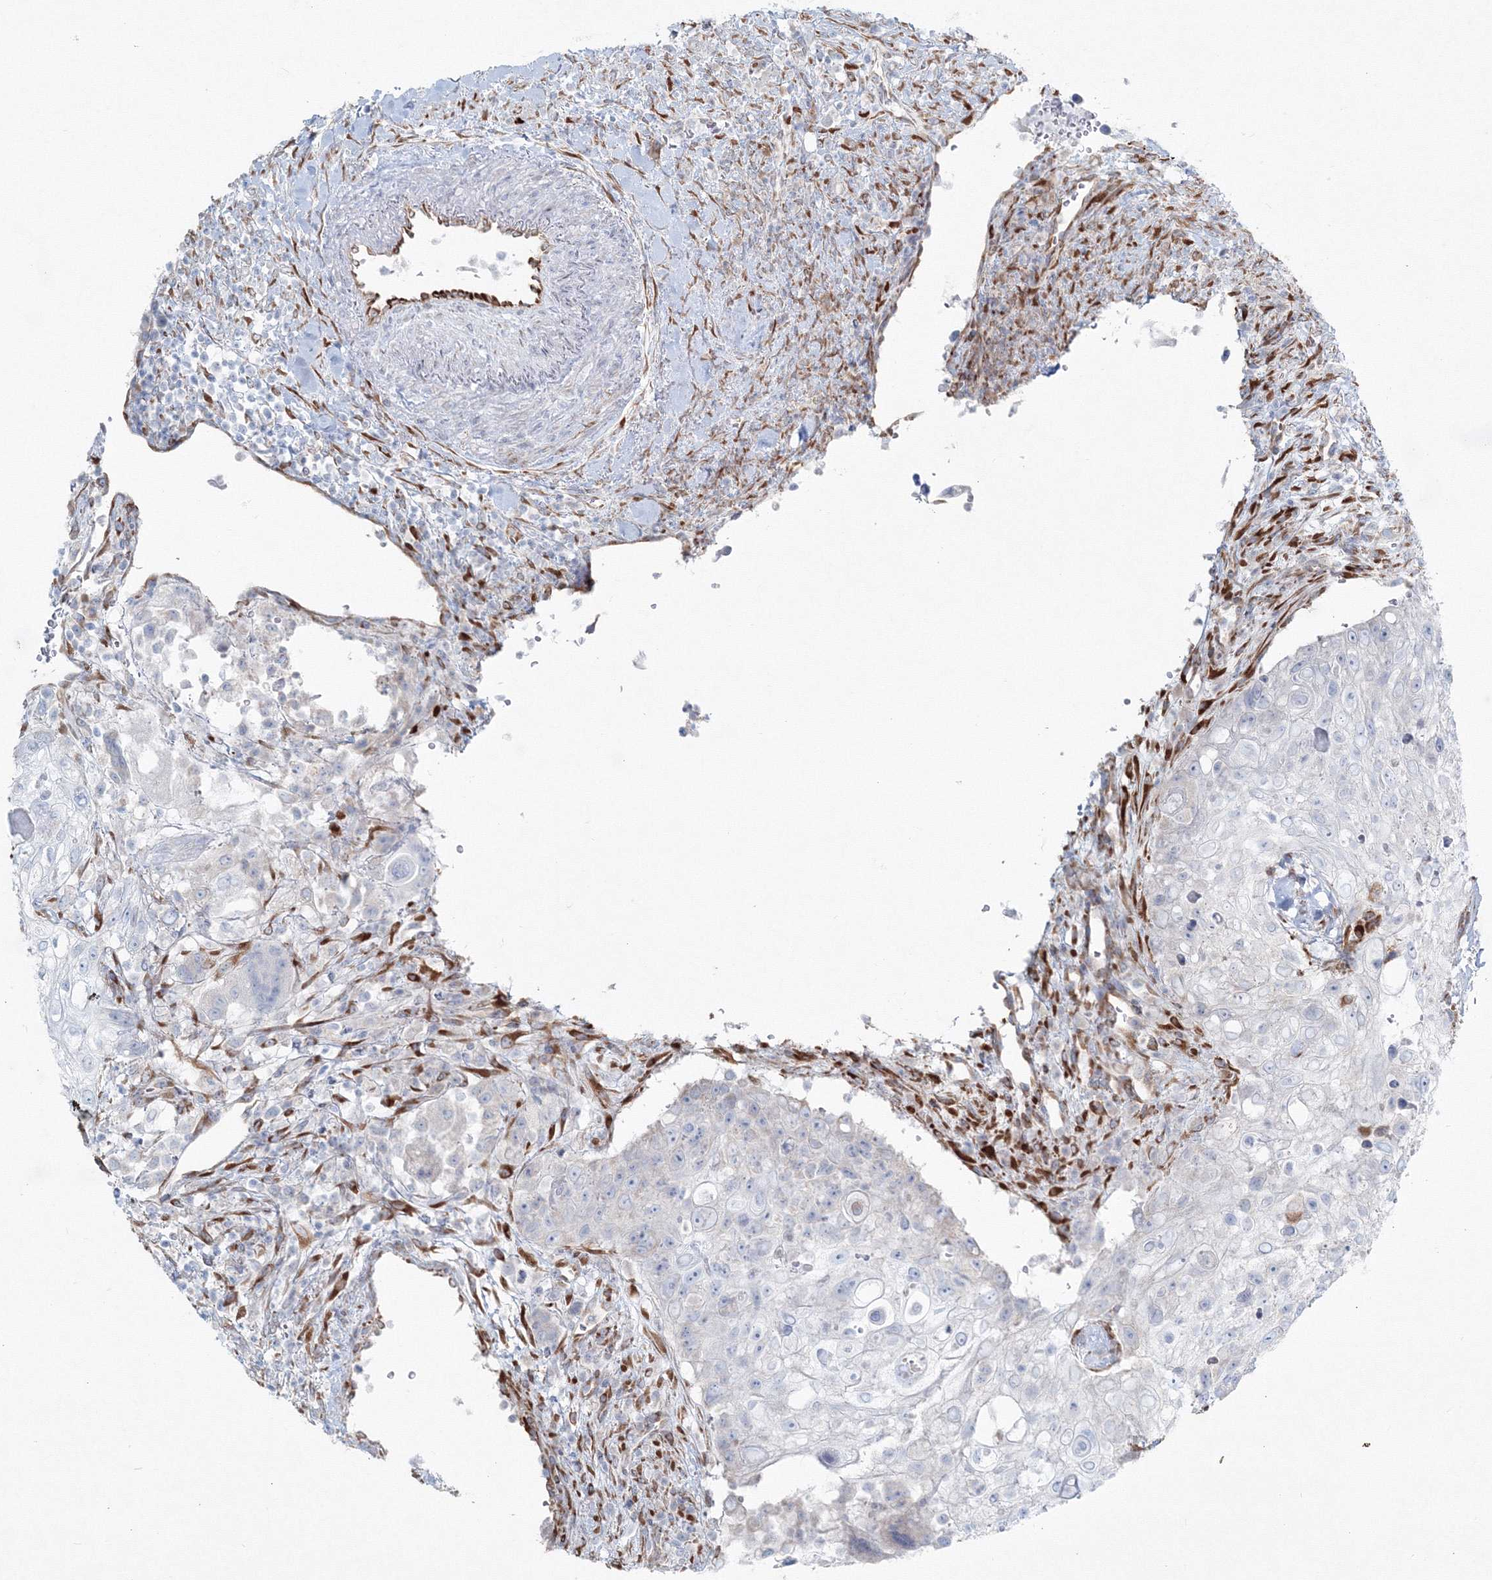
{"staining": {"intensity": "negative", "quantity": "none", "location": "none"}, "tissue": "urothelial cancer", "cell_type": "Tumor cells", "image_type": "cancer", "snomed": [{"axis": "morphology", "description": "Urothelial carcinoma, High grade"}, {"axis": "topography", "description": "Urinary bladder"}], "caption": "Urothelial carcinoma (high-grade) was stained to show a protein in brown. There is no significant positivity in tumor cells.", "gene": "RCN1", "patient": {"sex": "female", "age": 60}}